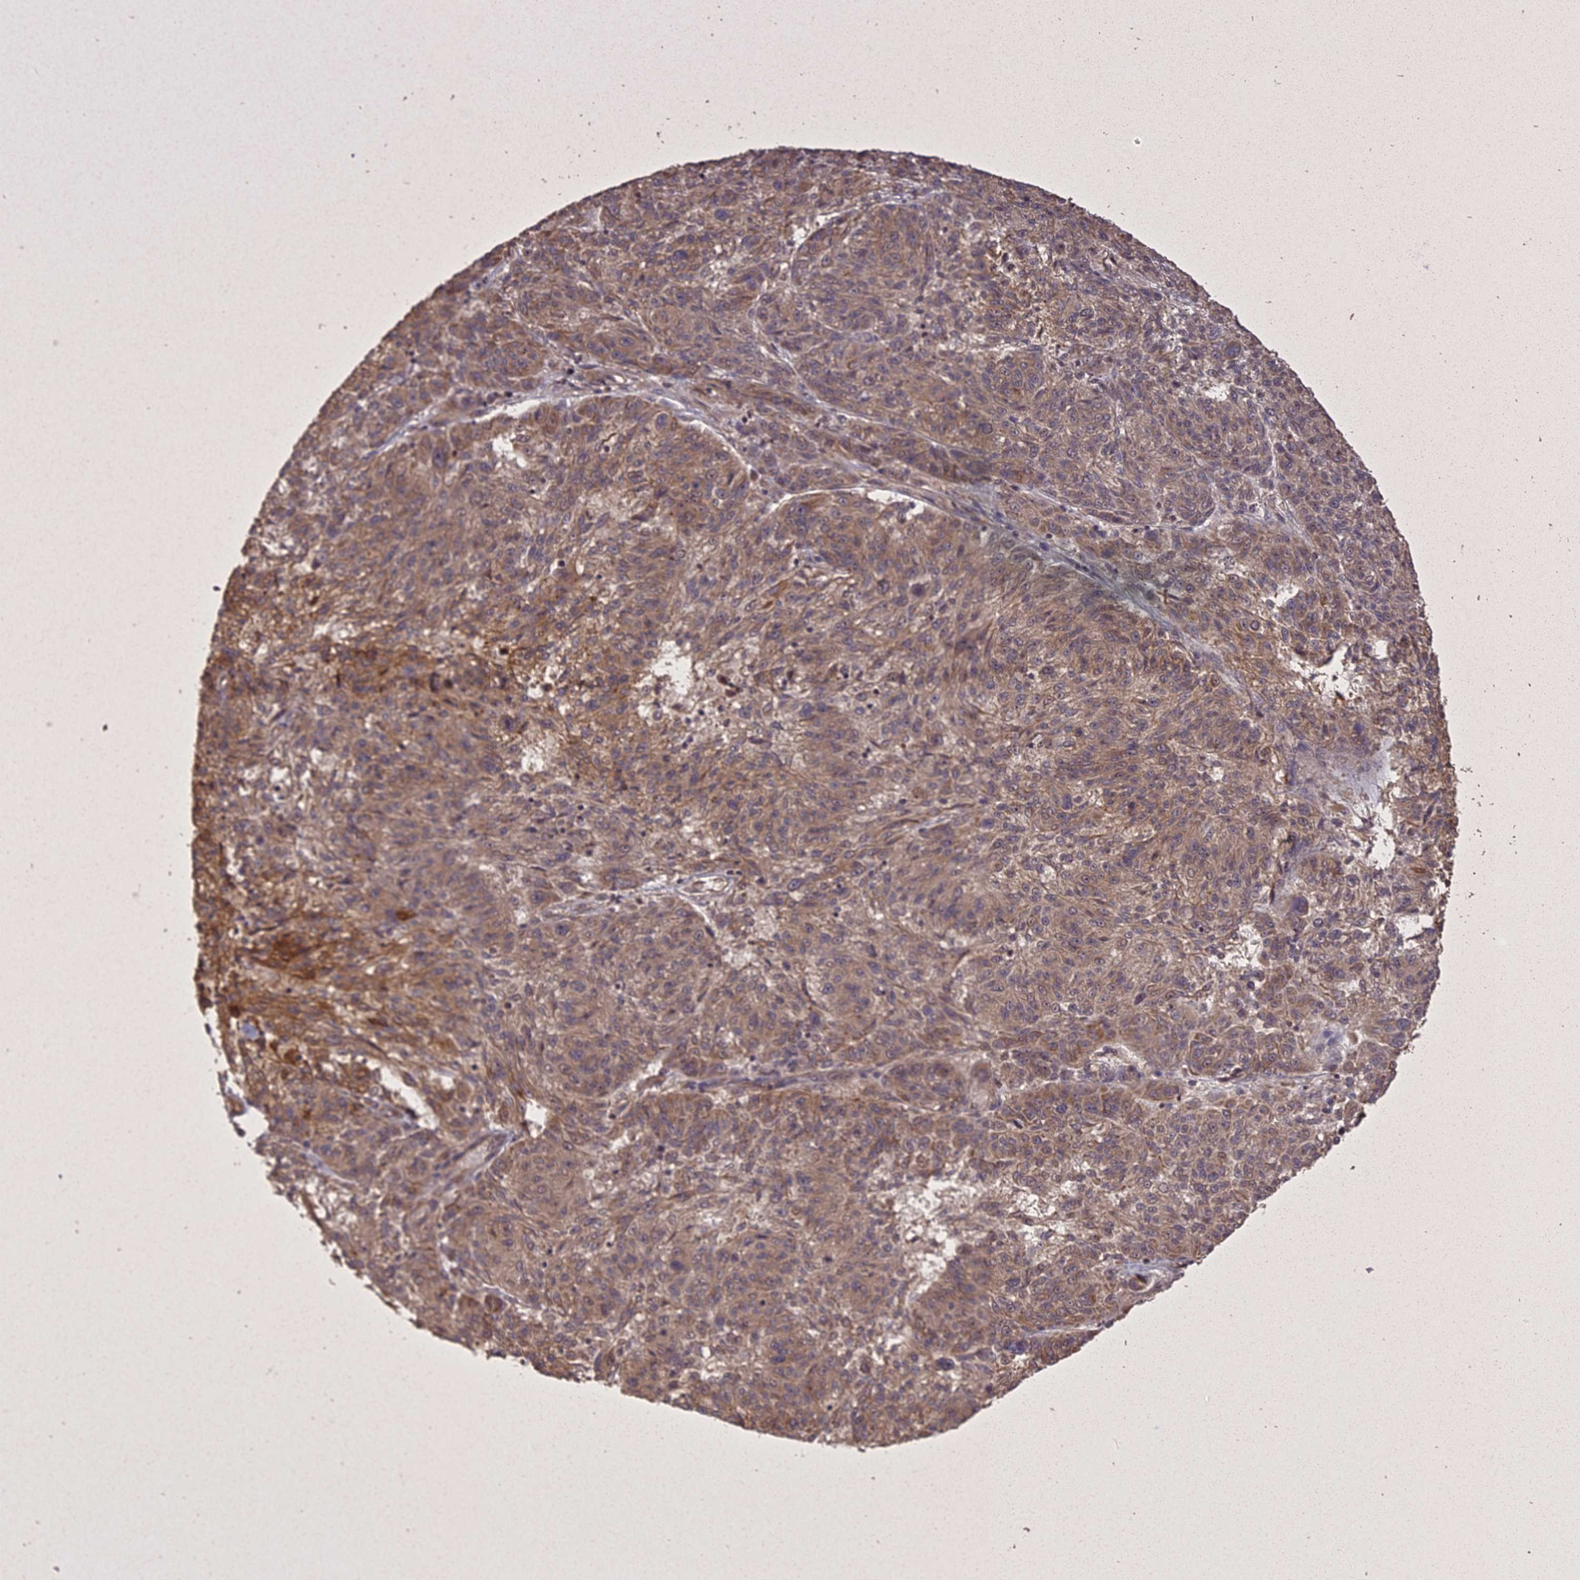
{"staining": {"intensity": "moderate", "quantity": "<25%", "location": "cytoplasmic/membranous"}, "tissue": "melanoma", "cell_type": "Tumor cells", "image_type": "cancer", "snomed": [{"axis": "morphology", "description": "Malignant melanoma, NOS"}, {"axis": "topography", "description": "Skin"}], "caption": "Protein analysis of malignant melanoma tissue exhibits moderate cytoplasmic/membranous staining in about <25% of tumor cells.", "gene": "ING5", "patient": {"sex": "male", "age": 53}}